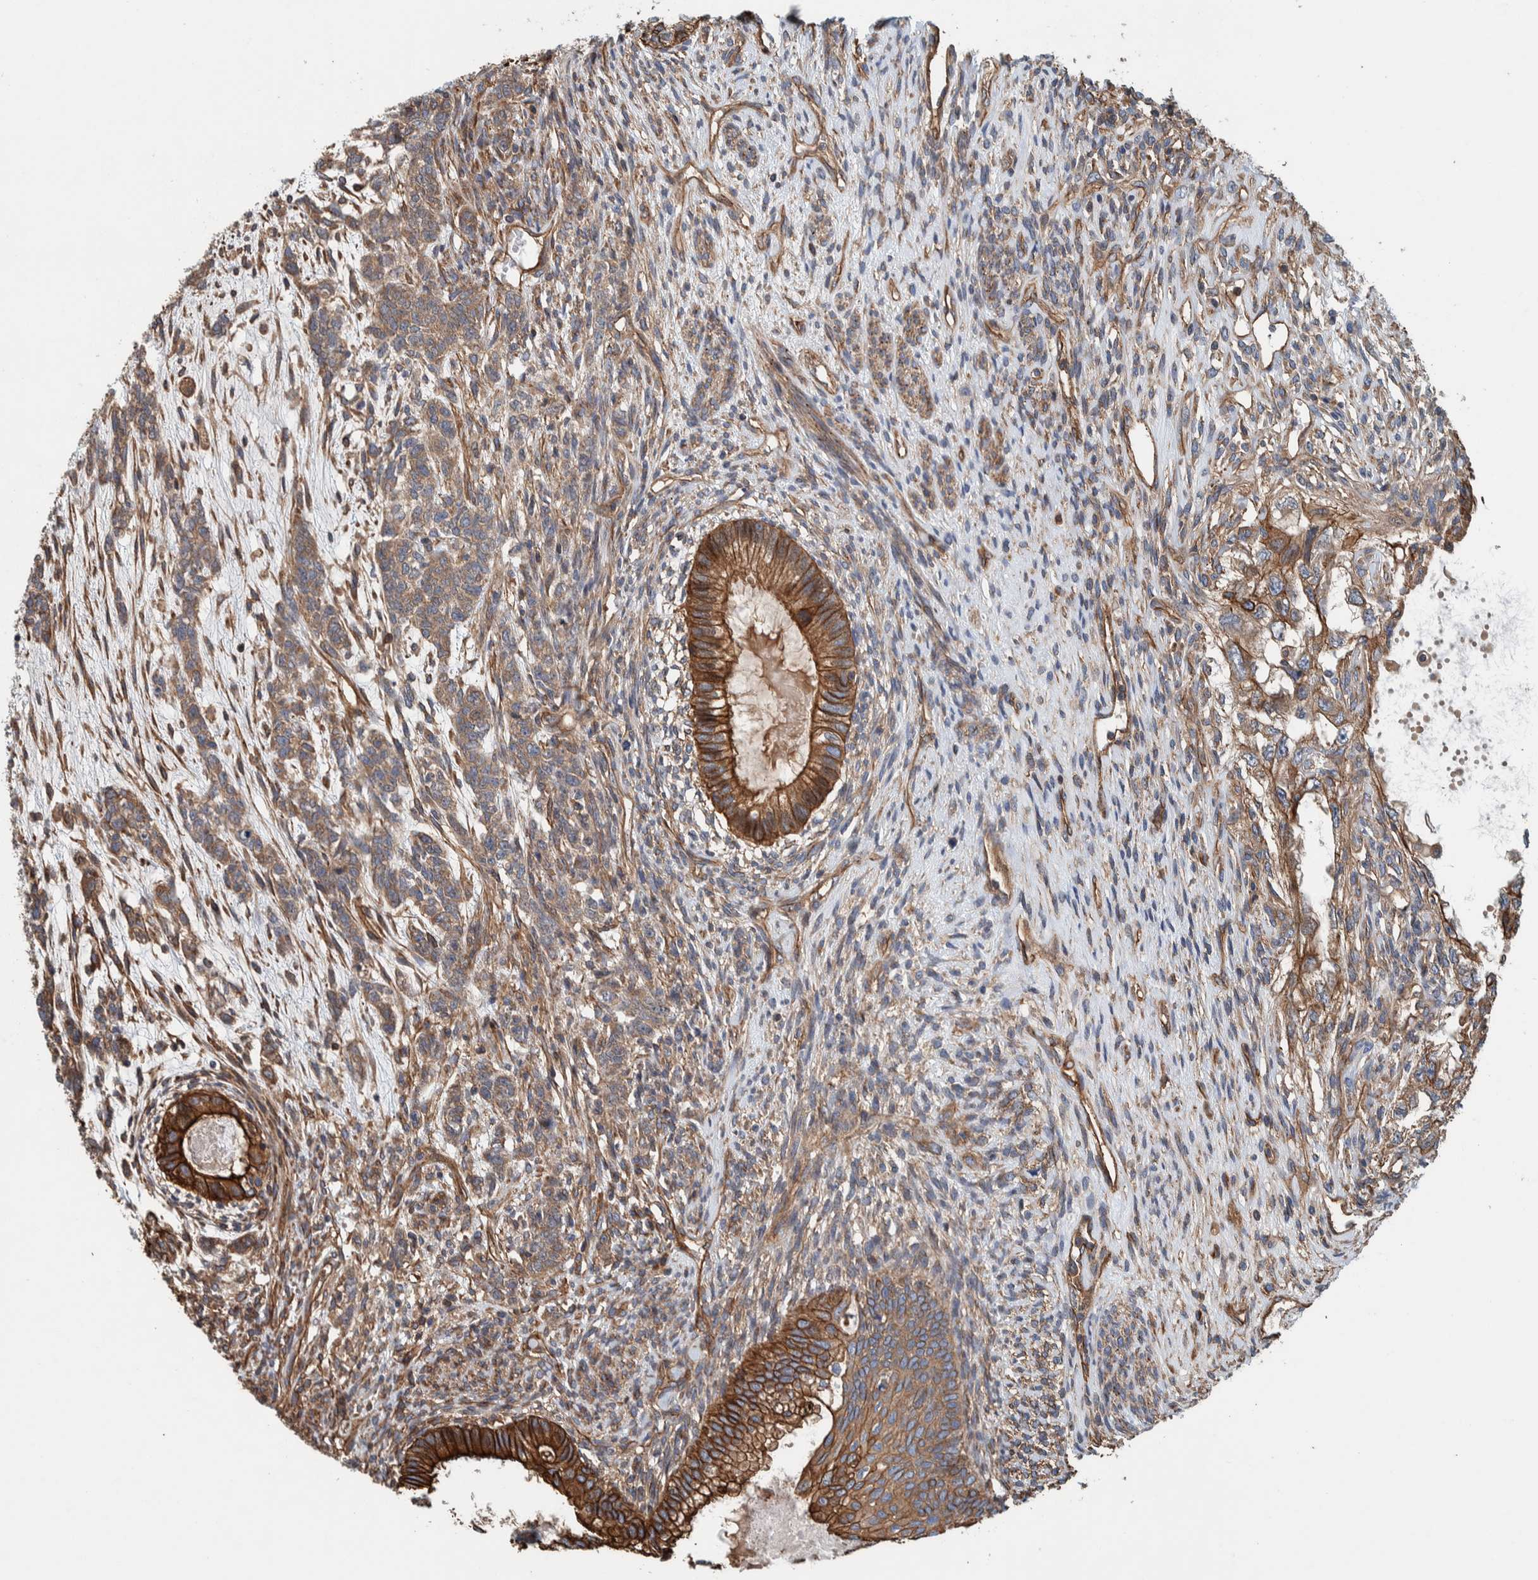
{"staining": {"intensity": "weak", "quantity": ">75%", "location": "cytoplasmic/membranous"}, "tissue": "testis cancer", "cell_type": "Tumor cells", "image_type": "cancer", "snomed": [{"axis": "morphology", "description": "Seminoma, NOS"}, {"axis": "topography", "description": "Testis"}], "caption": "A high-resolution photomicrograph shows IHC staining of testis cancer, which exhibits weak cytoplasmic/membranous expression in approximately >75% of tumor cells.", "gene": "PKD1L1", "patient": {"sex": "male", "age": 28}}